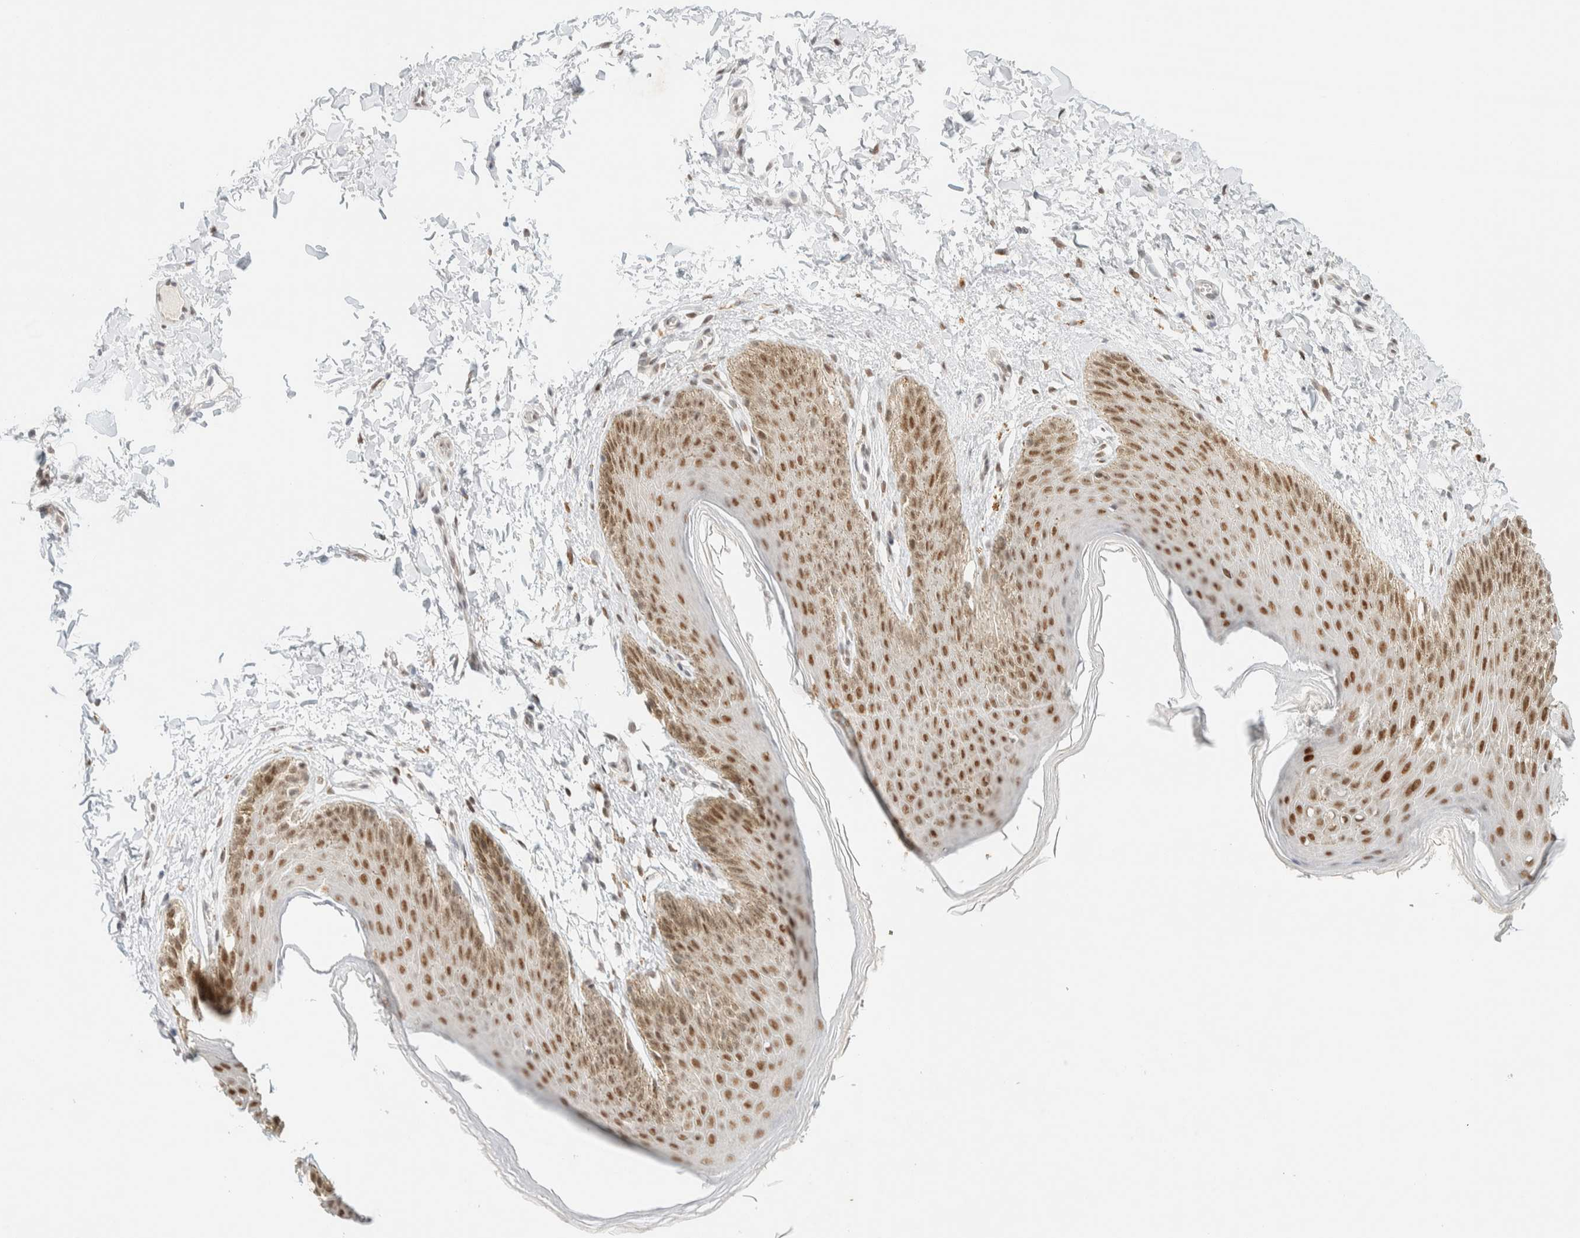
{"staining": {"intensity": "strong", "quantity": "25%-75%", "location": "nuclear"}, "tissue": "skin", "cell_type": "Epidermal cells", "image_type": "normal", "snomed": [{"axis": "morphology", "description": "Normal tissue, NOS"}, {"axis": "topography", "description": "Anal"}, {"axis": "topography", "description": "Peripheral nerve tissue"}], "caption": "DAB immunohistochemical staining of normal human skin shows strong nuclear protein positivity in approximately 25%-75% of epidermal cells.", "gene": "PYGO2", "patient": {"sex": "male", "age": 44}}